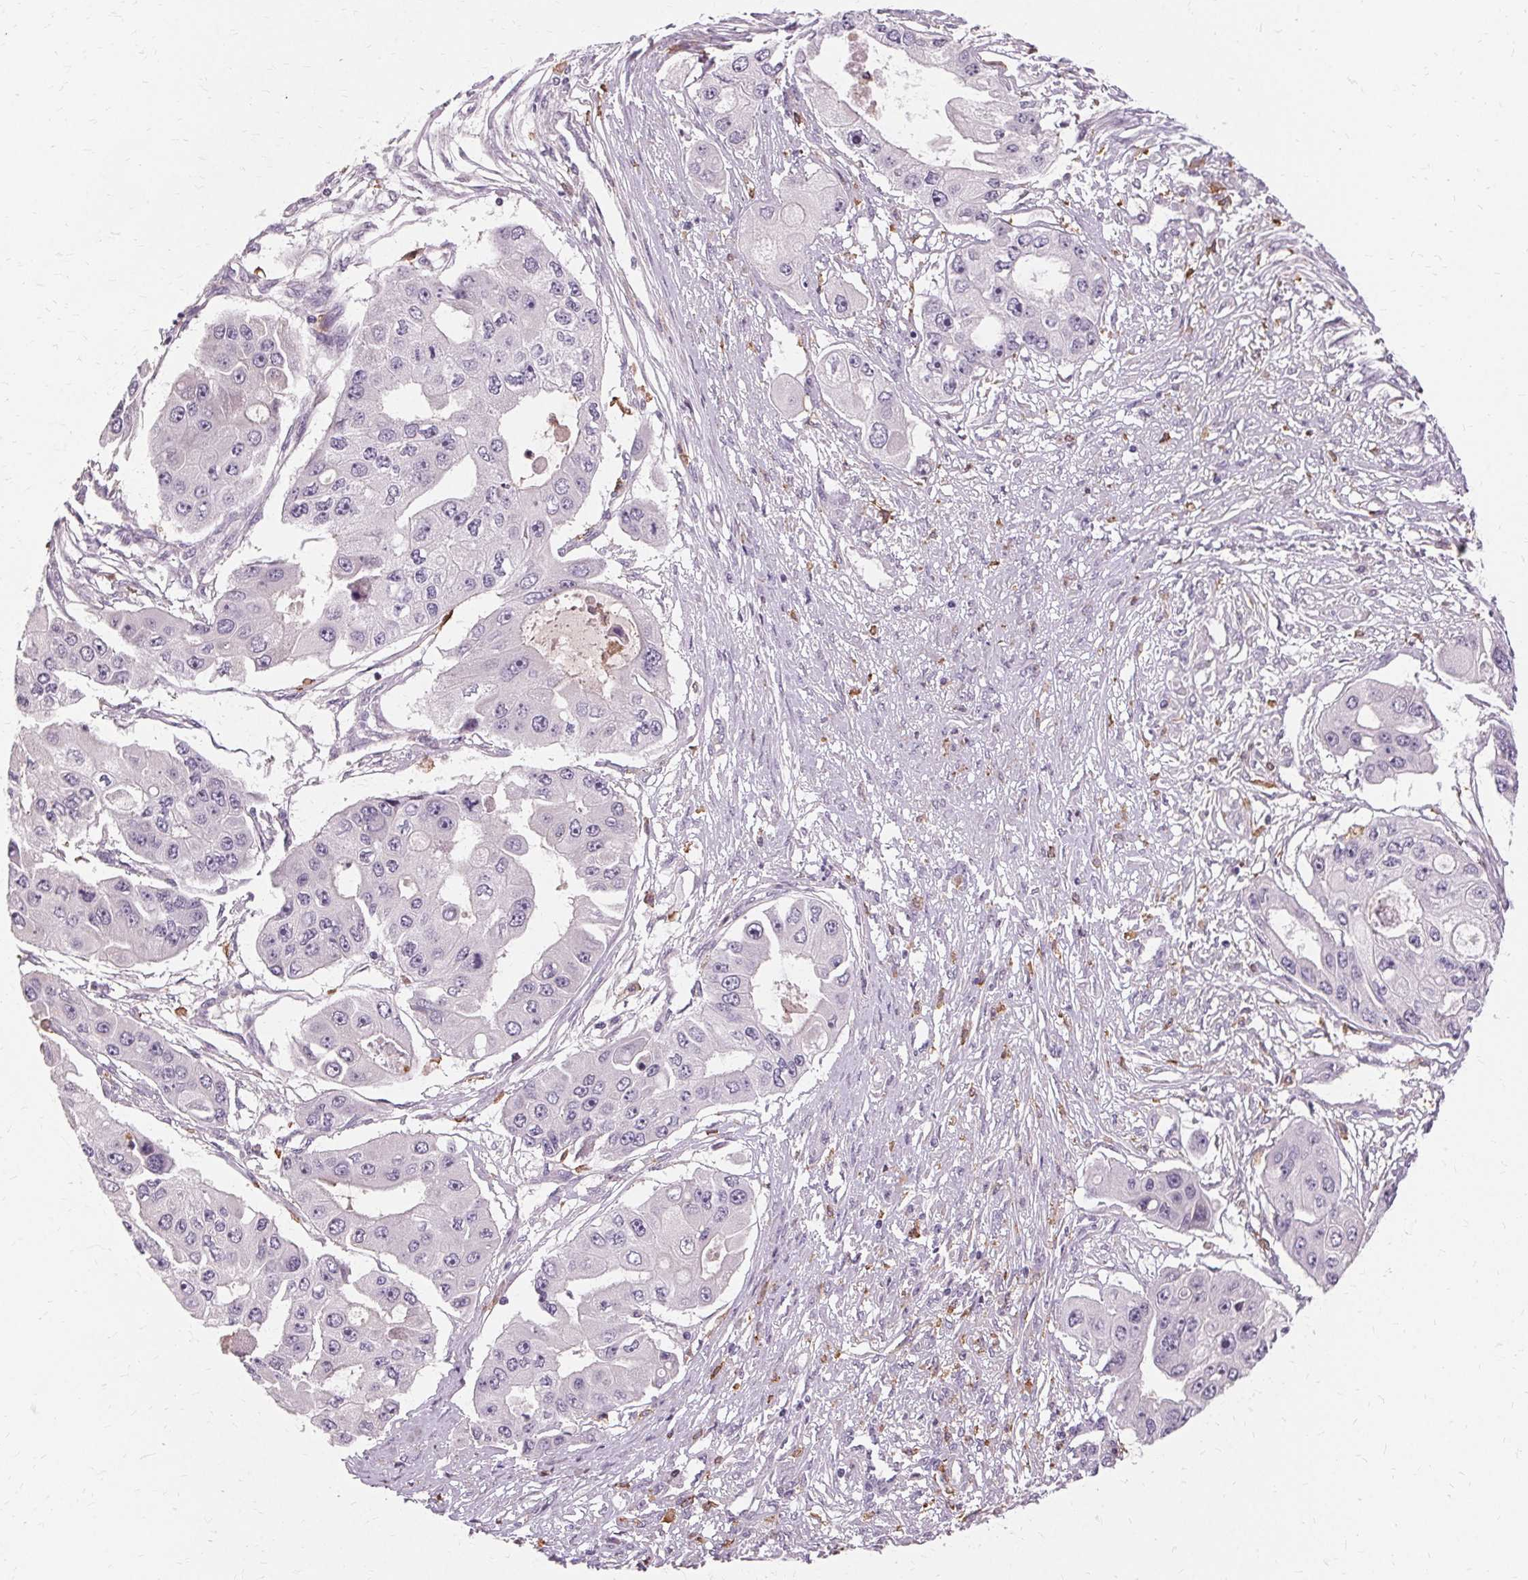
{"staining": {"intensity": "negative", "quantity": "none", "location": "none"}, "tissue": "ovarian cancer", "cell_type": "Tumor cells", "image_type": "cancer", "snomed": [{"axis": "morphology", "description": "Cystadenocarcinoma, serous, NOS"}, {"axis": "topography", "description": "Ovary"}], "caption": "Immunohistochemistry of human ovarian serous cystadenocarcinoma exhibits no staining in tumor cells.", "gene": "IFNGR1", "patient": {"sex": "female", "age": 56}}